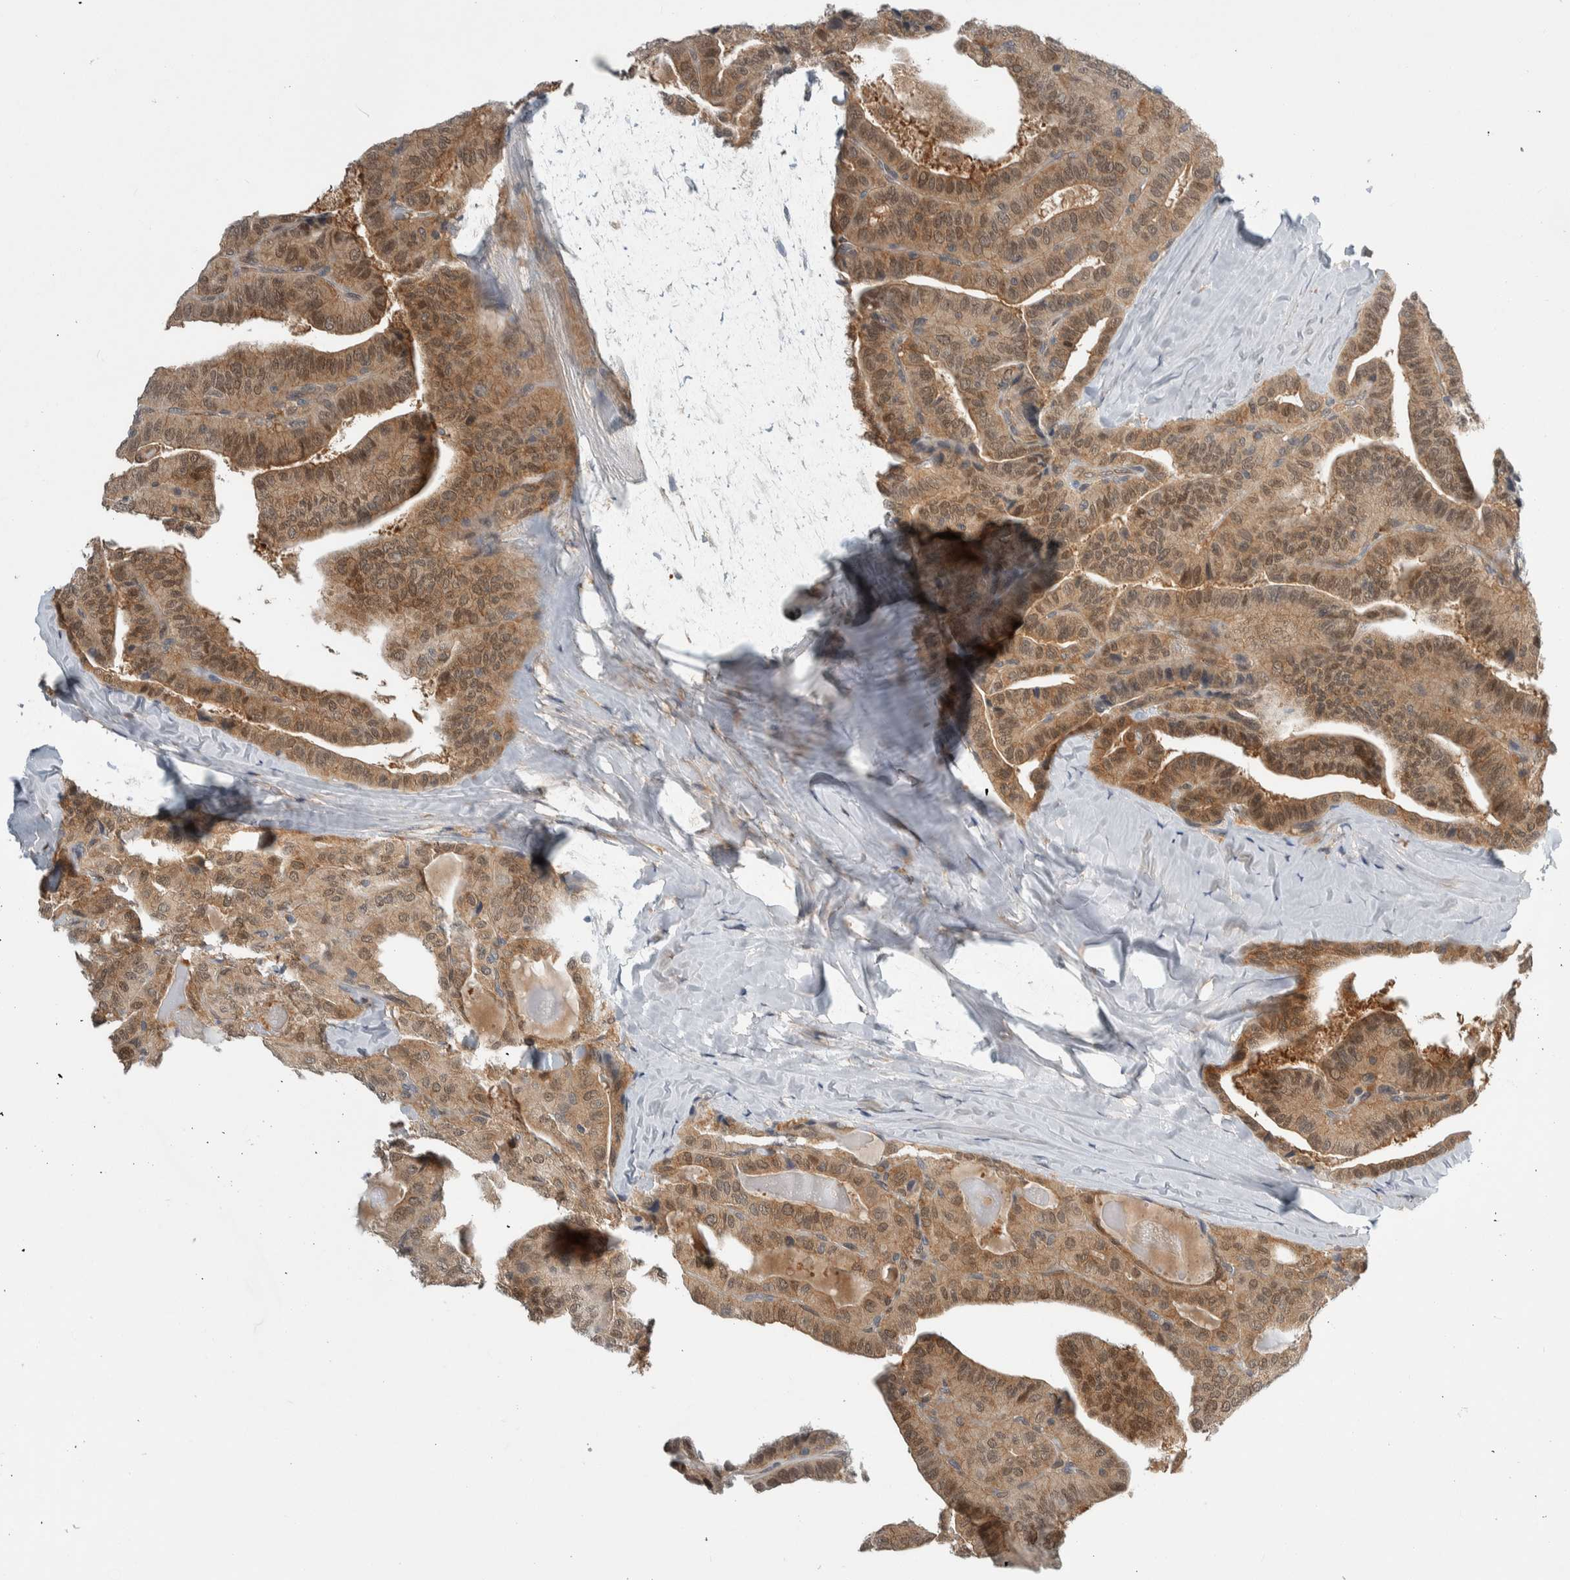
{"staining": {"intensity": "moderate", "quantity": ">75%", "location": "cytoplasmic/membranous"}, "tissue": "thyroid cancer", "cell_type": "Tumor cells", "image_type": "cancer", "snomed": [{"axis": "morphology", "description": "Papillary adenocarcinoma, NOS"}, {"axis": "topography", "description": "Thyroid gland"}], "caption": "Thyroid cancer (papillary adenocarcinoma) stained with immunohistochemistry exhibits moderate cytoplasmic/membranous positivity in approximately >75% of tumor cells.", "gene": "CCDC43", "patient": {"sex": "male", "age": 77}}